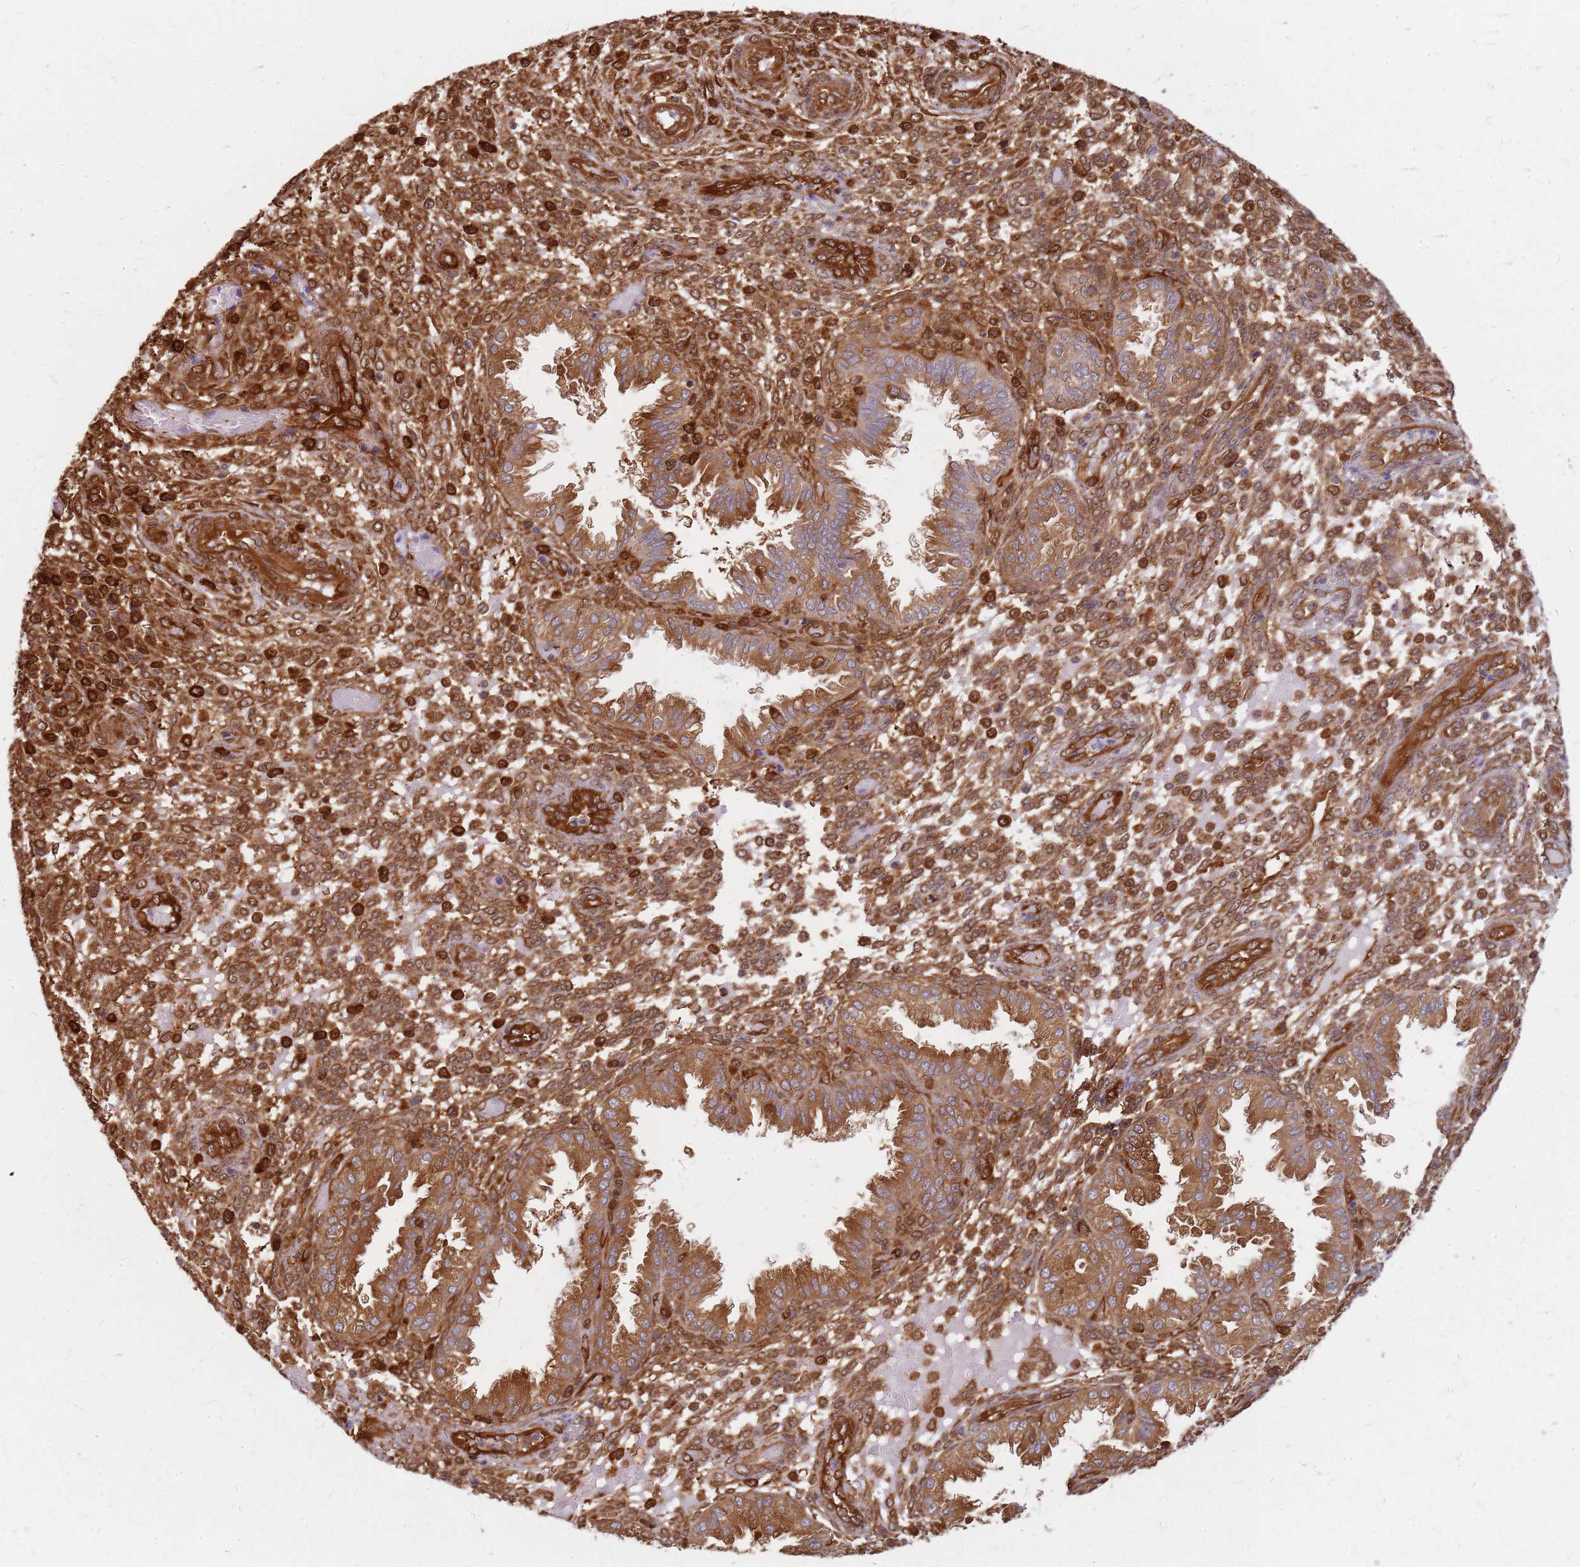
{"staining": {"intensity": "strong", "quantity": ">75%", "location": "cytoplasmic/membranous"}, "tissue": "endometrium", "cell_type": "Cells in endometrial stroma", "image_type": "normal", "snomed": [{"axis": "morphology", "description": "Normal tissue, NOS"}, {"axis": "topography", "description": "Endometrium"}], "caption": "About >75% of cells in endometrial stroma in normal human endometrium show strong cytoplasmic/membranous protein expression as visualized by brown immunohistochemical staining.", "gene": "HDX", "patient": {"sex": "female", "age": 33}}